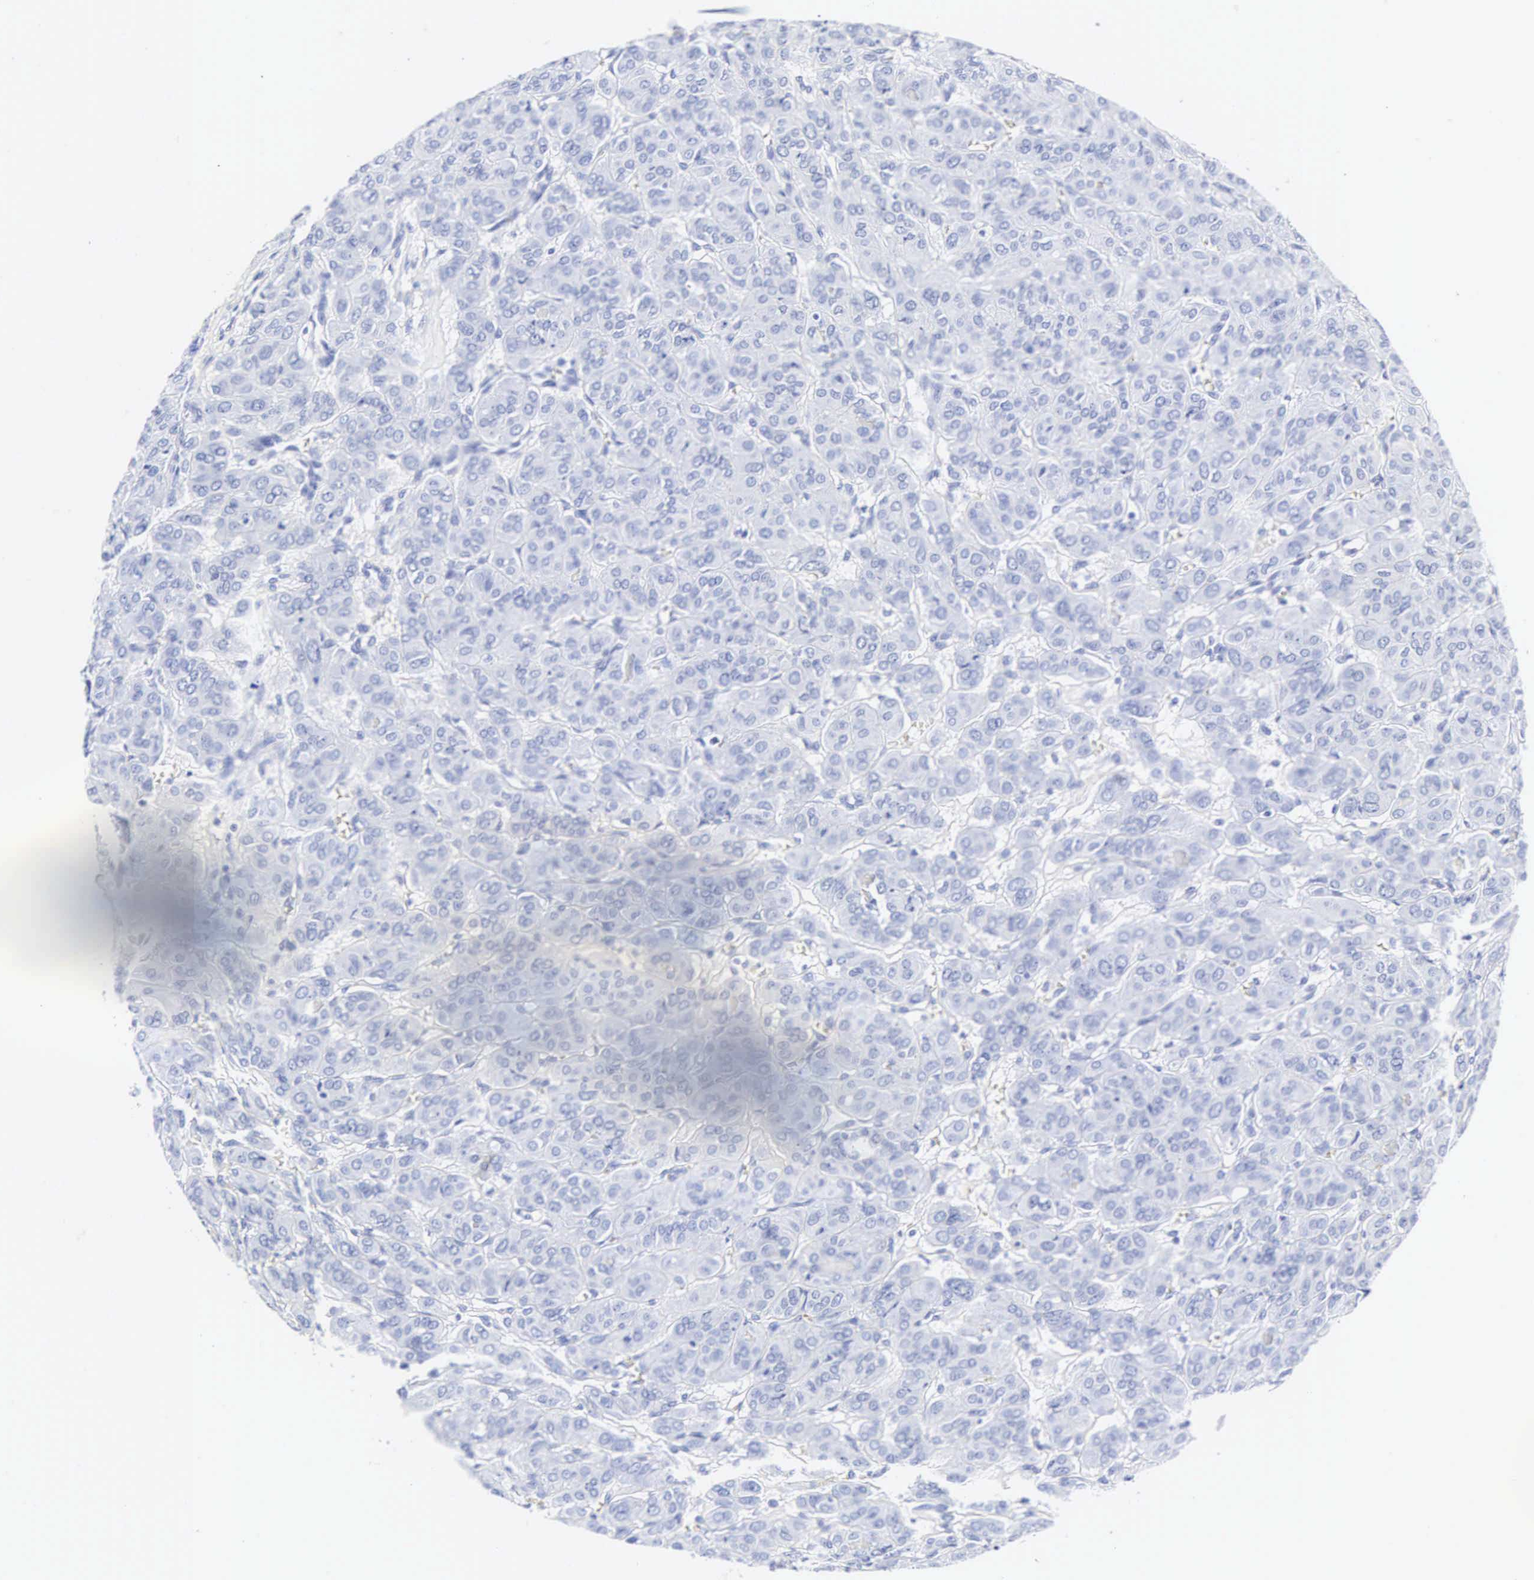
{"staining": {"intensity": "negative", "quantity": "none", "location": "none"}, "tissue": "thyroid cancer", "cell_type": "Tumor cells", "image_type": "cancer", "snomed": [{"axis": "morphology", "description": "Follicular adenoma carcinoma, NOS"}, {"axis": "topography", "description": "Thyroid gland"}], "caption": "This is an immunohistochemistry histopathology image of thyroid cancer. There is no expression in tumor cells.", "gene": "INS", "patient": {"sex": "female", "age": 71}}